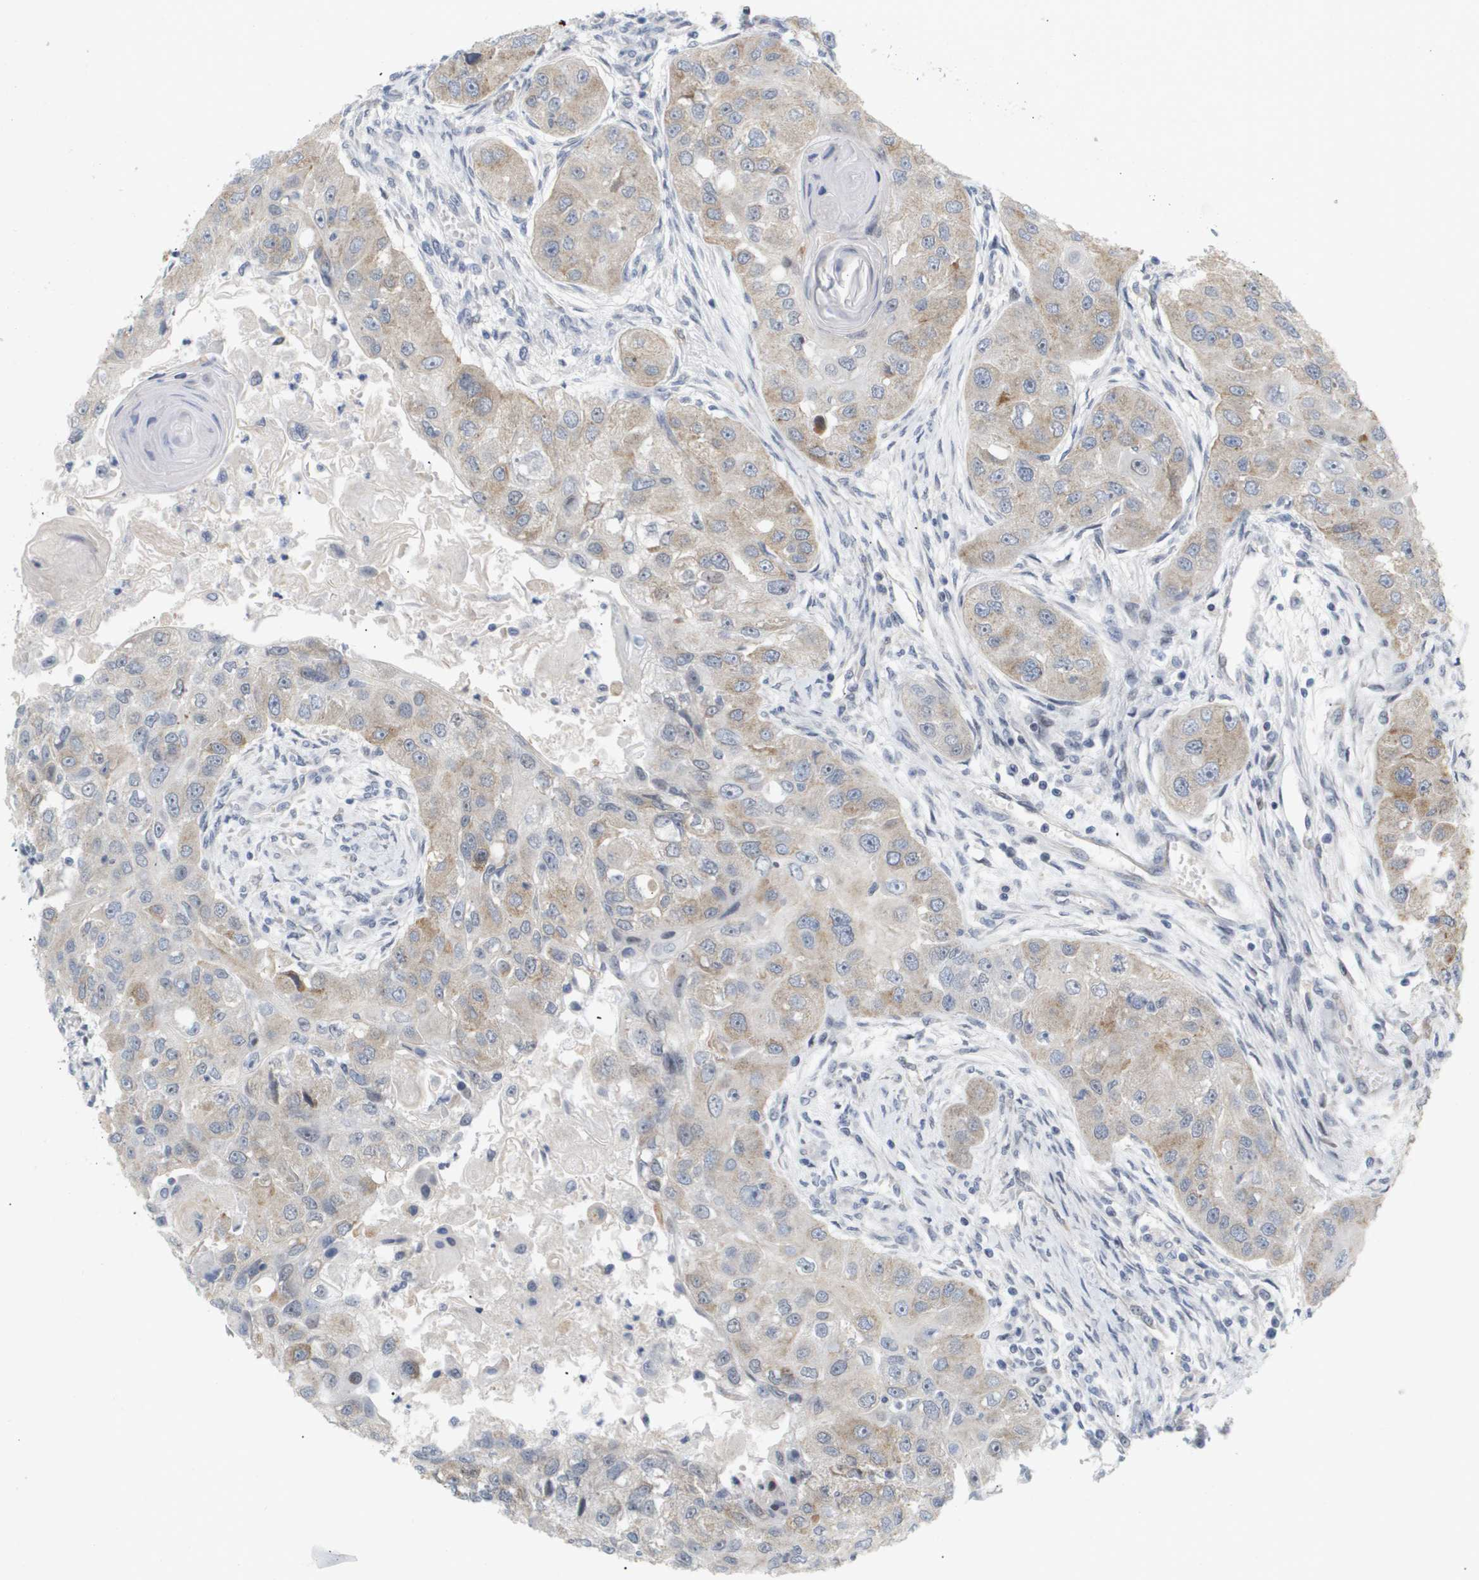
{"staining": {"intensity": "weak", "quantity": "25%-75%", "location": "cytoplasmic/membranous"}, "tissue": "head and neck cancer", "cell_type": "Tumor cells", "image_type": "cancer", "snomed": [{"axis": "morphology", "description": "Normal tissue, NOS"}, {"axis": "morphology", "description": "Squamous cell carcinoma, NOS"}, {"axis": "topography", "description": "Skeletal muscle"}, {"axis": "topography", "description": "Head-Neck"}], "caption": "A micrograph of human head and neck cancer stained for a protein displays weak cytoplasmic/membranous brown staining in tumor cells.", "gene": "PPARD", "patient": {"sex": "male", "age": 51}}